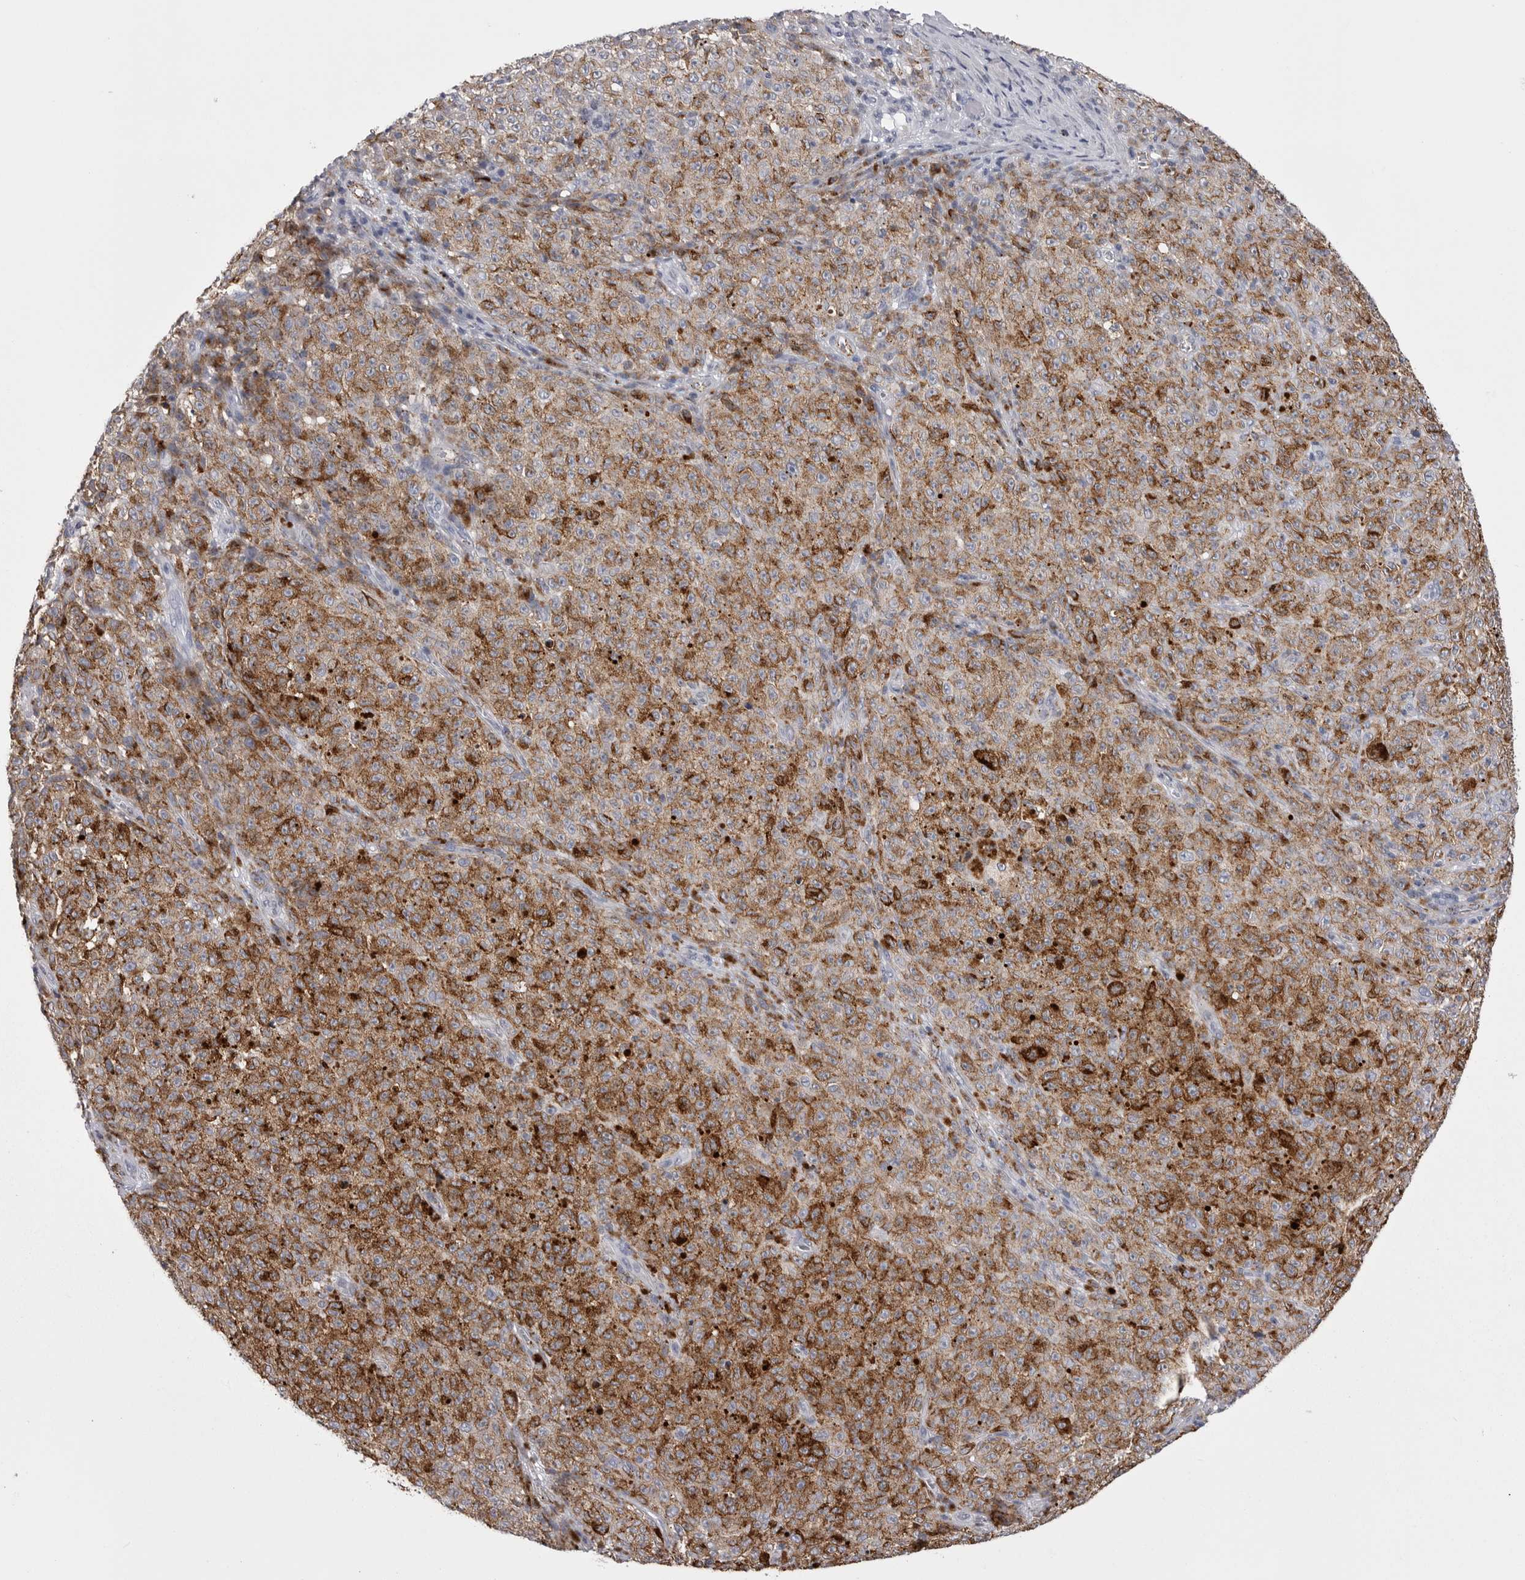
{"staining": {"intensity": "moderate", "quantity": ">75%", "location": "cytoplasmic/membranous"}, "tissue": "melanoma", "cell_type": "Tumor cells", "image_type": "cancer", "snomed": [{"axis": "morphology", "description": "Malignant melanoma, NOS"}, {"axis": "topography", "description": "Skin"}], "caption": "The photomicrograph exhibits a brown stain indicating the presence of a protein in the cytoplasmic/membranous of tumor cells in melanoma. (Brightfield microscopy of DAB IHC at high magnification).", "gene": "PSPN", "patient": {"sex": "female", "age": 82}}